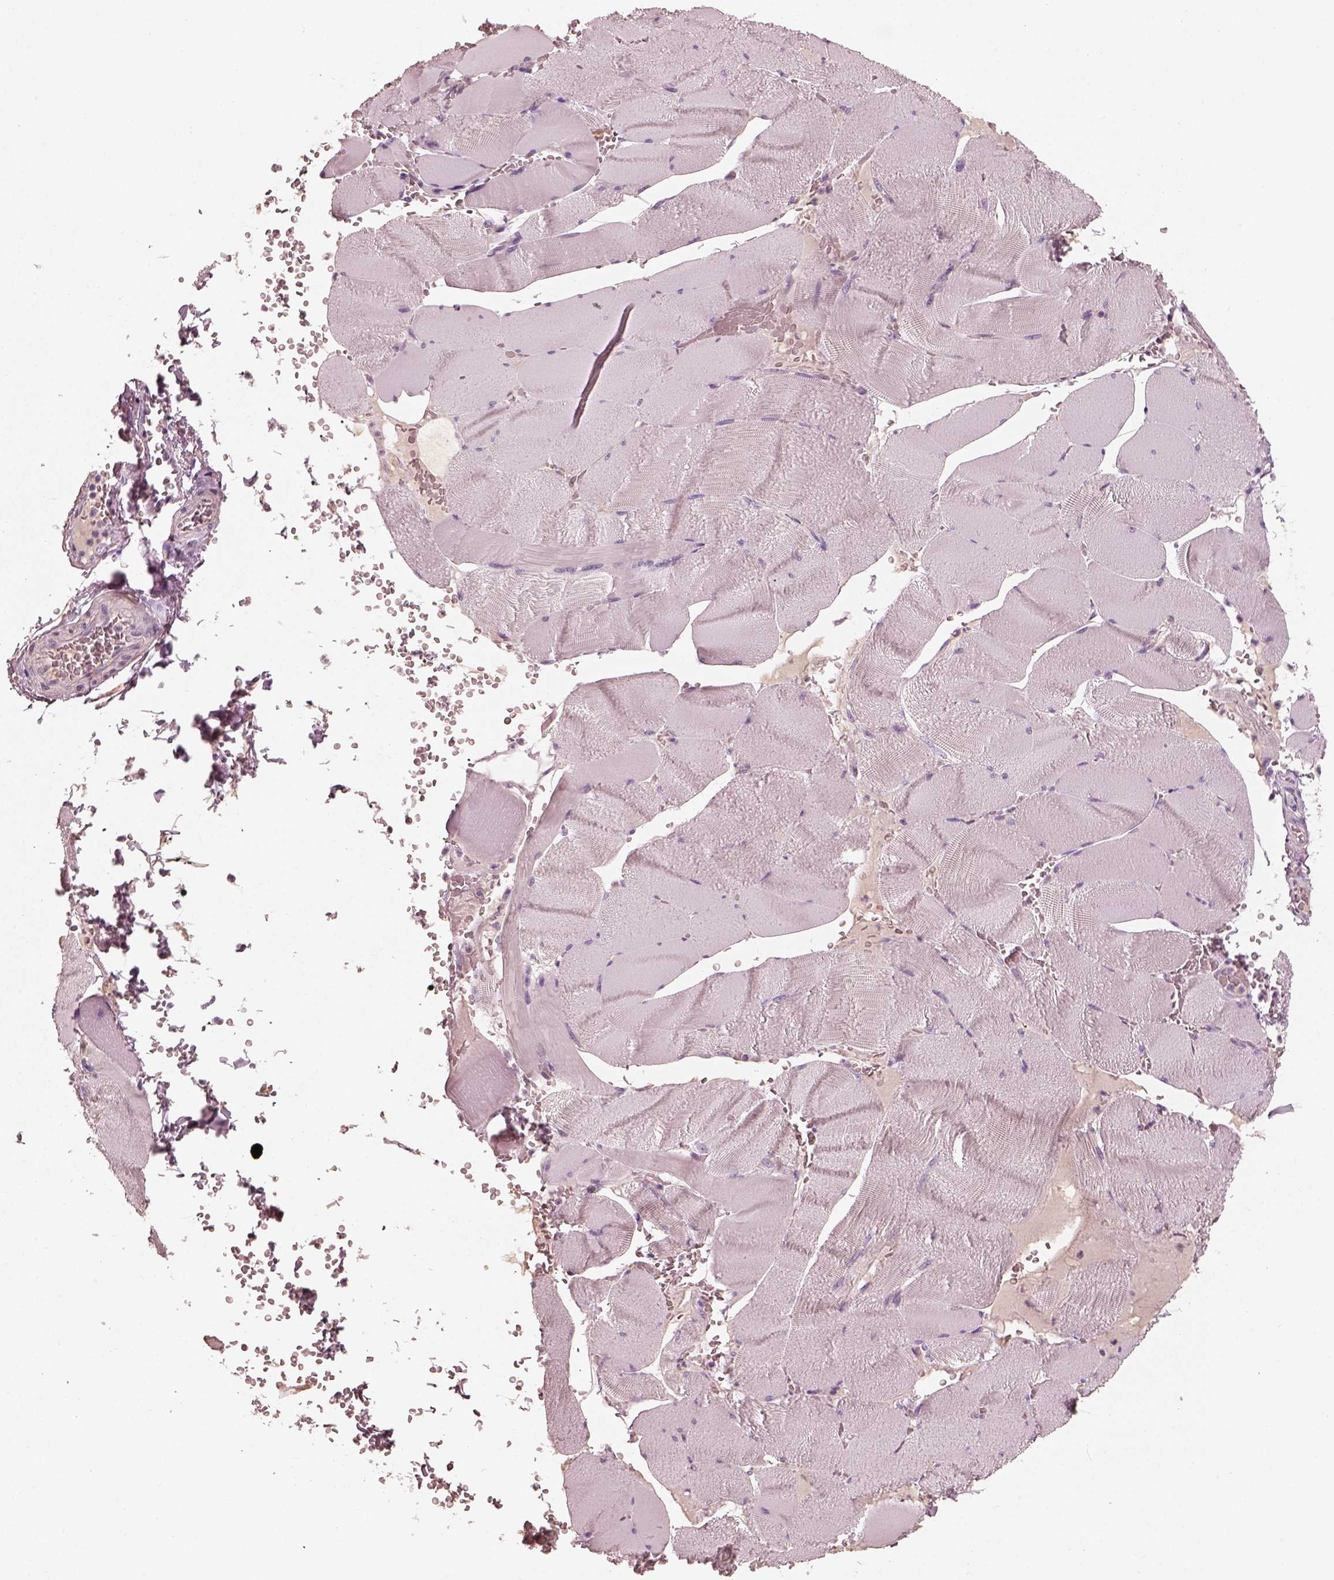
{"staining": {"intensity": "negative", "quantity": "none", "location": "none"}, "tissue": "skeletal muscle", "cell_type": "Myocytes", "image_type": "normal", "snomed": [{"axis": "morphology", "description": "Normal tissue, NOS"}, {"axis": "topography", "description": "Skeletal muscle"}], "caption": "High magnification brightfield microscopy of benign skeletal muscle stained with DAB (3,3'-diaminobenzidine) (brown) and counterstained with hematoxylin (blue): myocytes show no significant staining.", "gene": "RS1", "patient": {"sex": "male", "age": 56}}